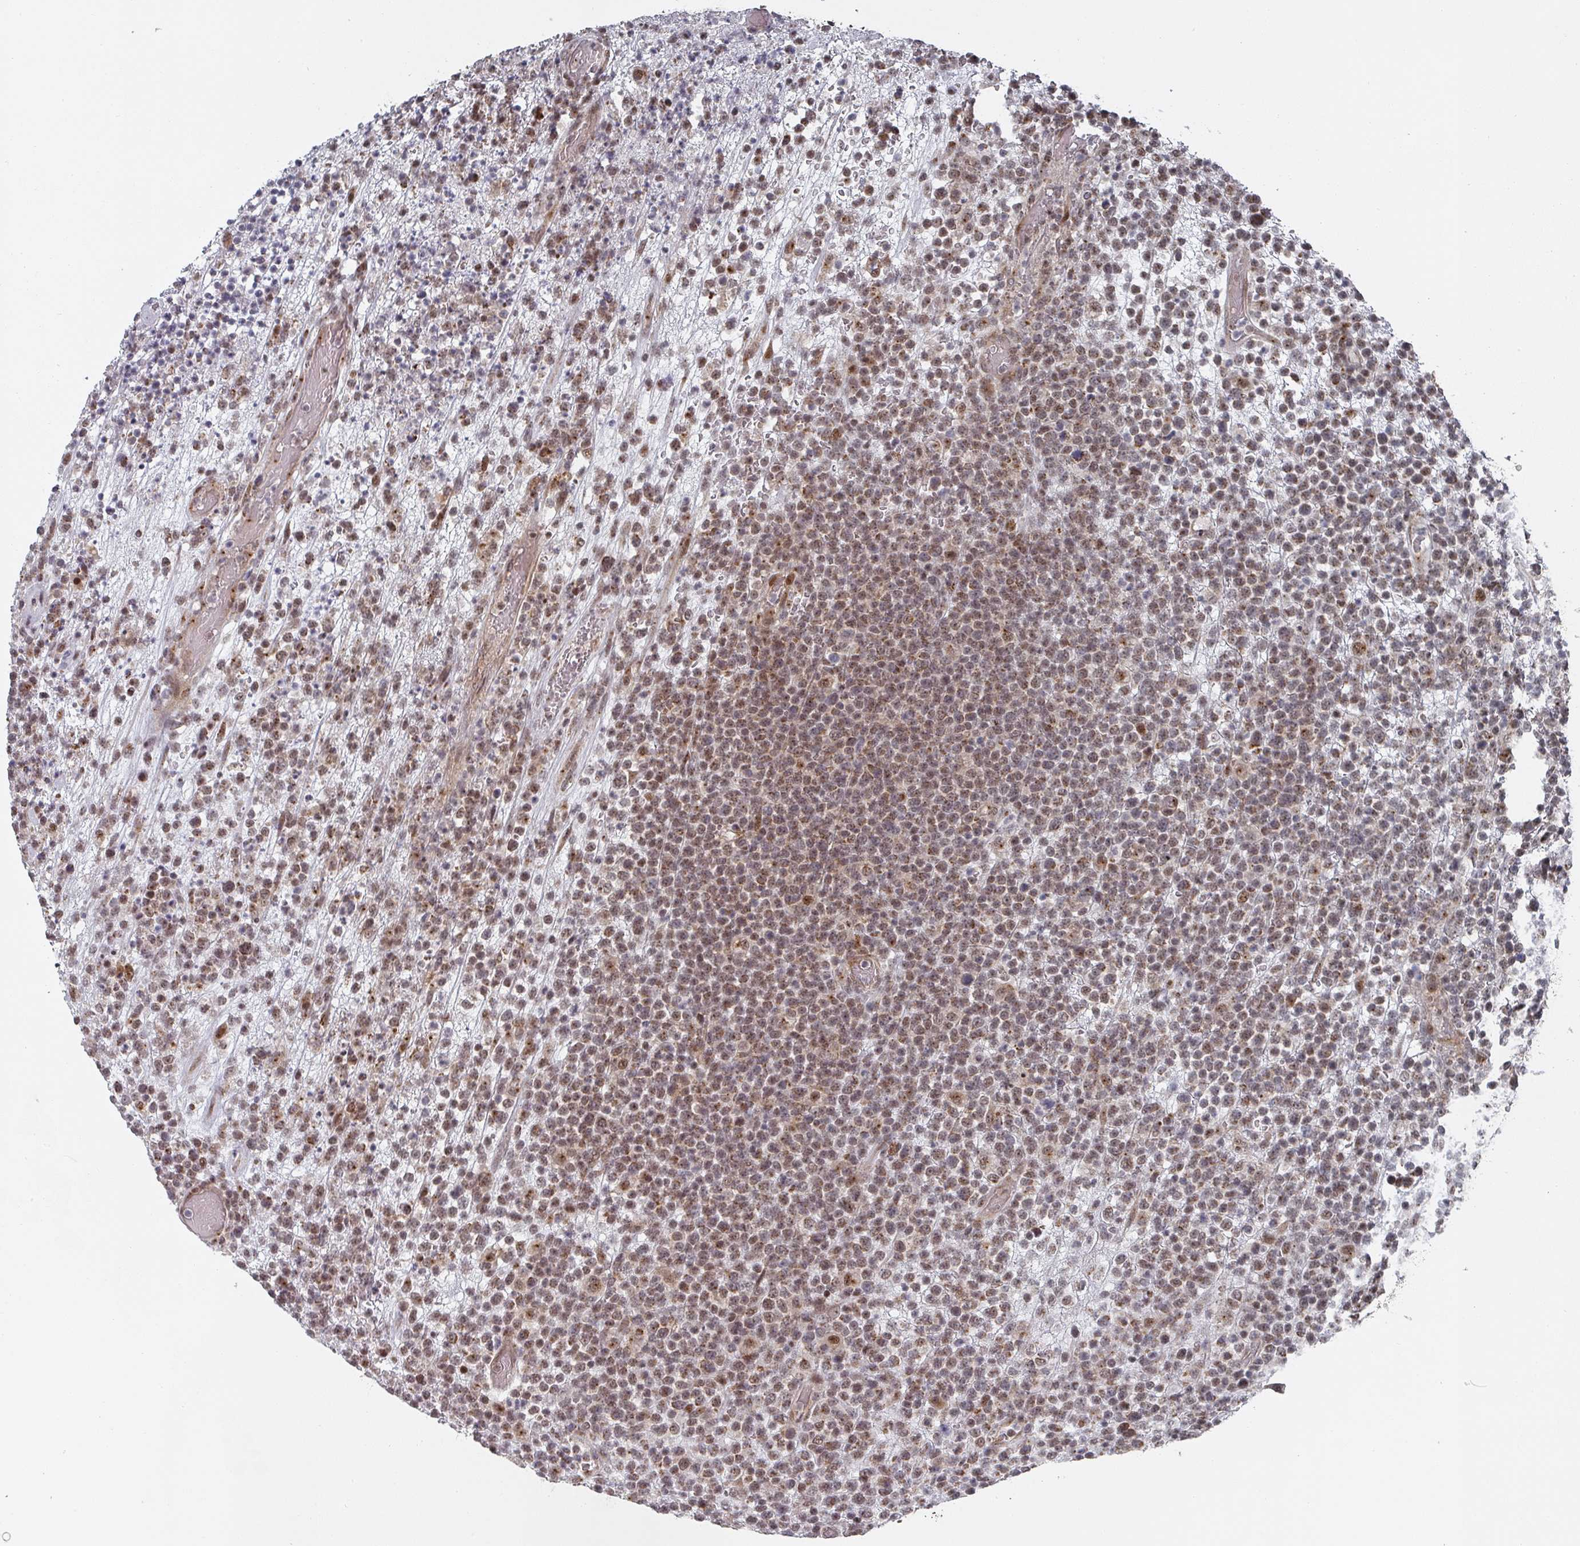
{"staining": {"intensity": "moderate", "quantity": ">75%", "location": "nuclear"}, "tissue": "lymphoma", "cell_type": "Tumor cells", "image_type": "cancer", "snomed": [{"axis": "morphology", "description": "Malignant lymphoma, non-Hodgkin's type, High grade"}, {"axis": "topography", "description": "Colon"}], "caption": "High-grade malignant lymphoma, non-Hodgkin's type stained with IHC demonstrates moderate nuclear positivity in about >75% of tumor cells.", "gene": "KIF1C", "patient": {"sex": "female", "age": 53}}